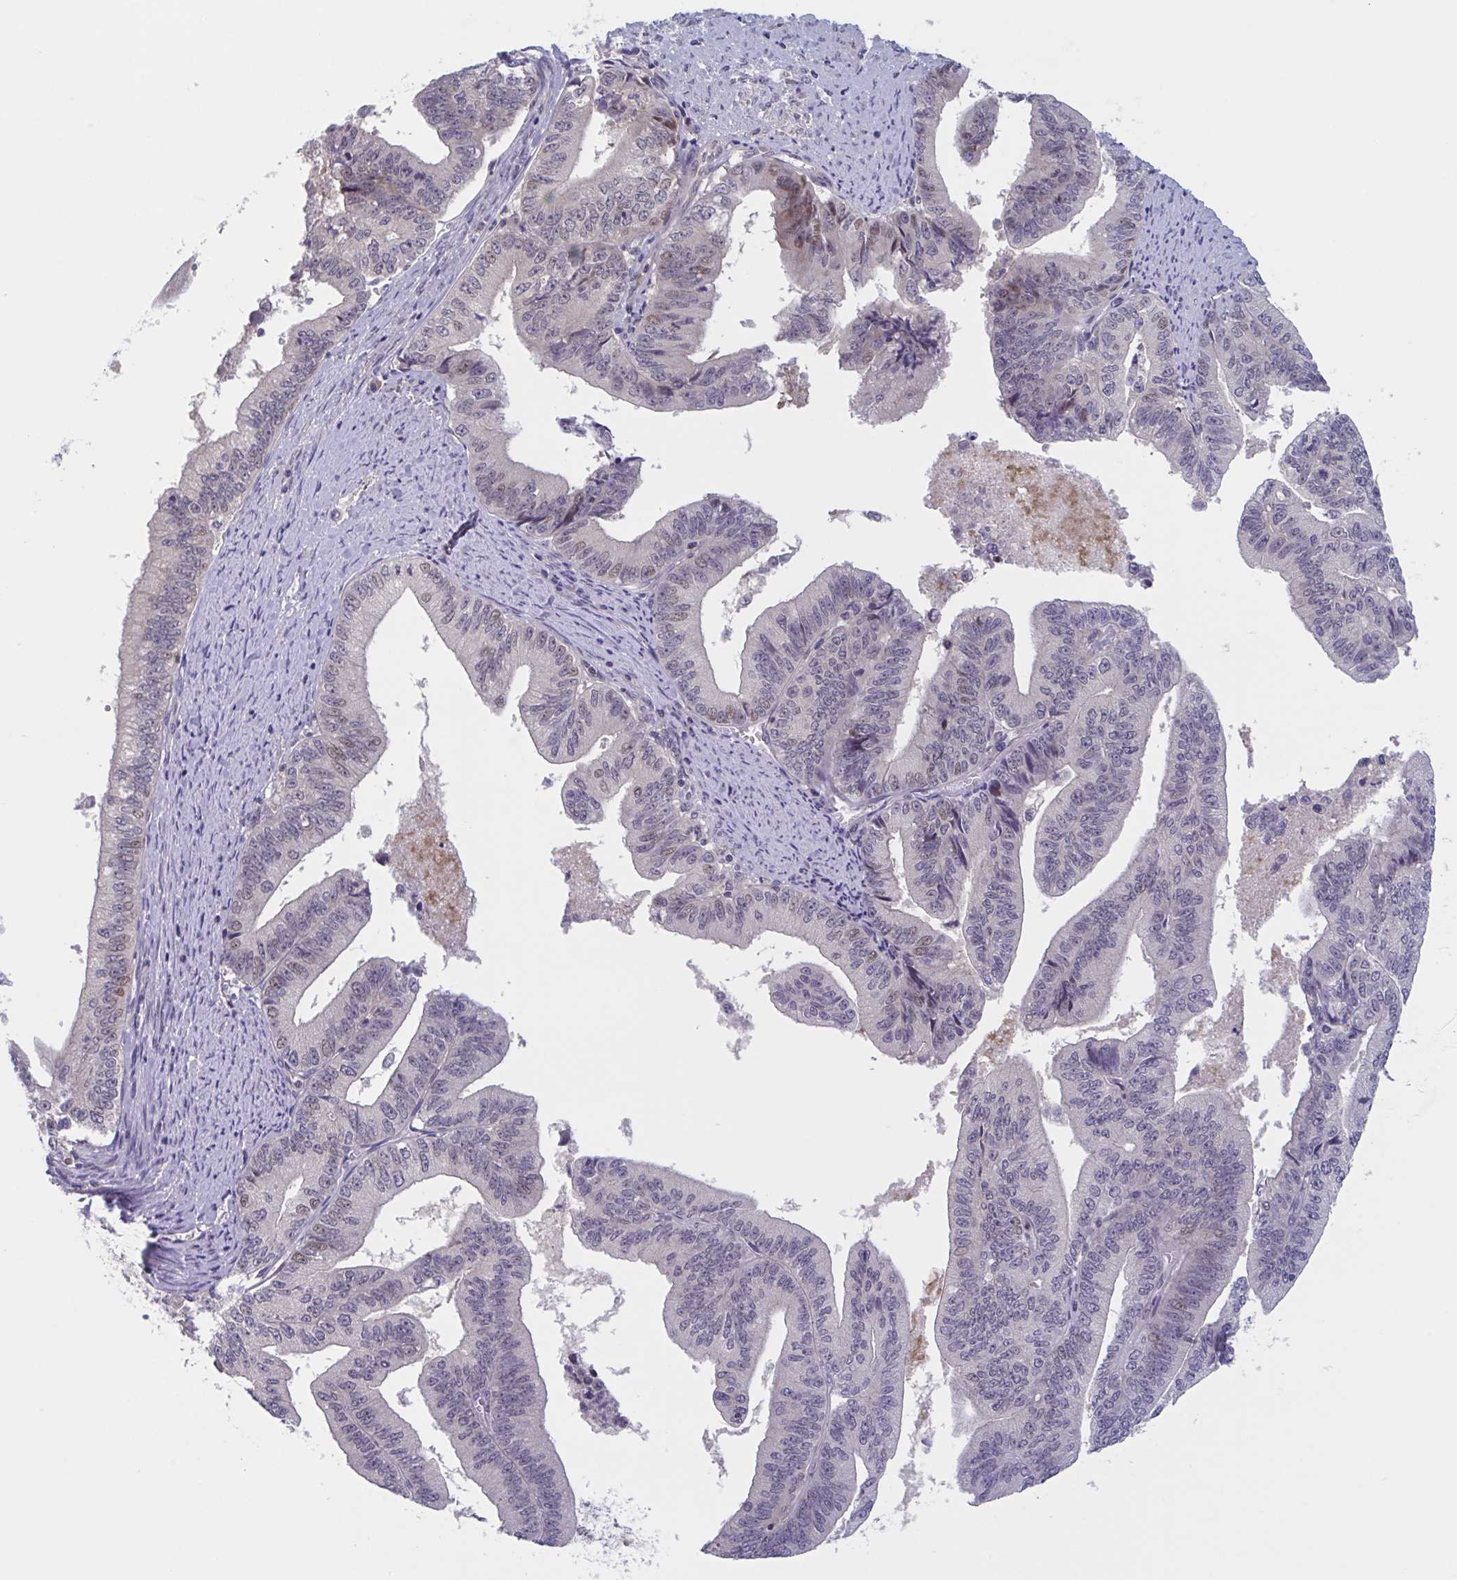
{"staining": {"intensity": "moderate", "quantity": "<25%", "location": "nuclear"}, "tissue": "endometrial cancer", "cell_type": "Tumor cells", "image_type": "cancer", "snomed": [{"axis": "morphology", "description": "Adenocarcinoma, NOS"}, {"axis": "topography", "description": "Endometrium"}], "caption": "Immunohistochemistry image of neoplastic tissue: adenocarcinoma (endometrial) stained using IHC displays low levels of moderate protein expression localized specifically in the nuclear of tumor cells, appearing as a nuclear brown color.", "gene": "RIOK1", "patient": {"sex": "female", "age": 65}}